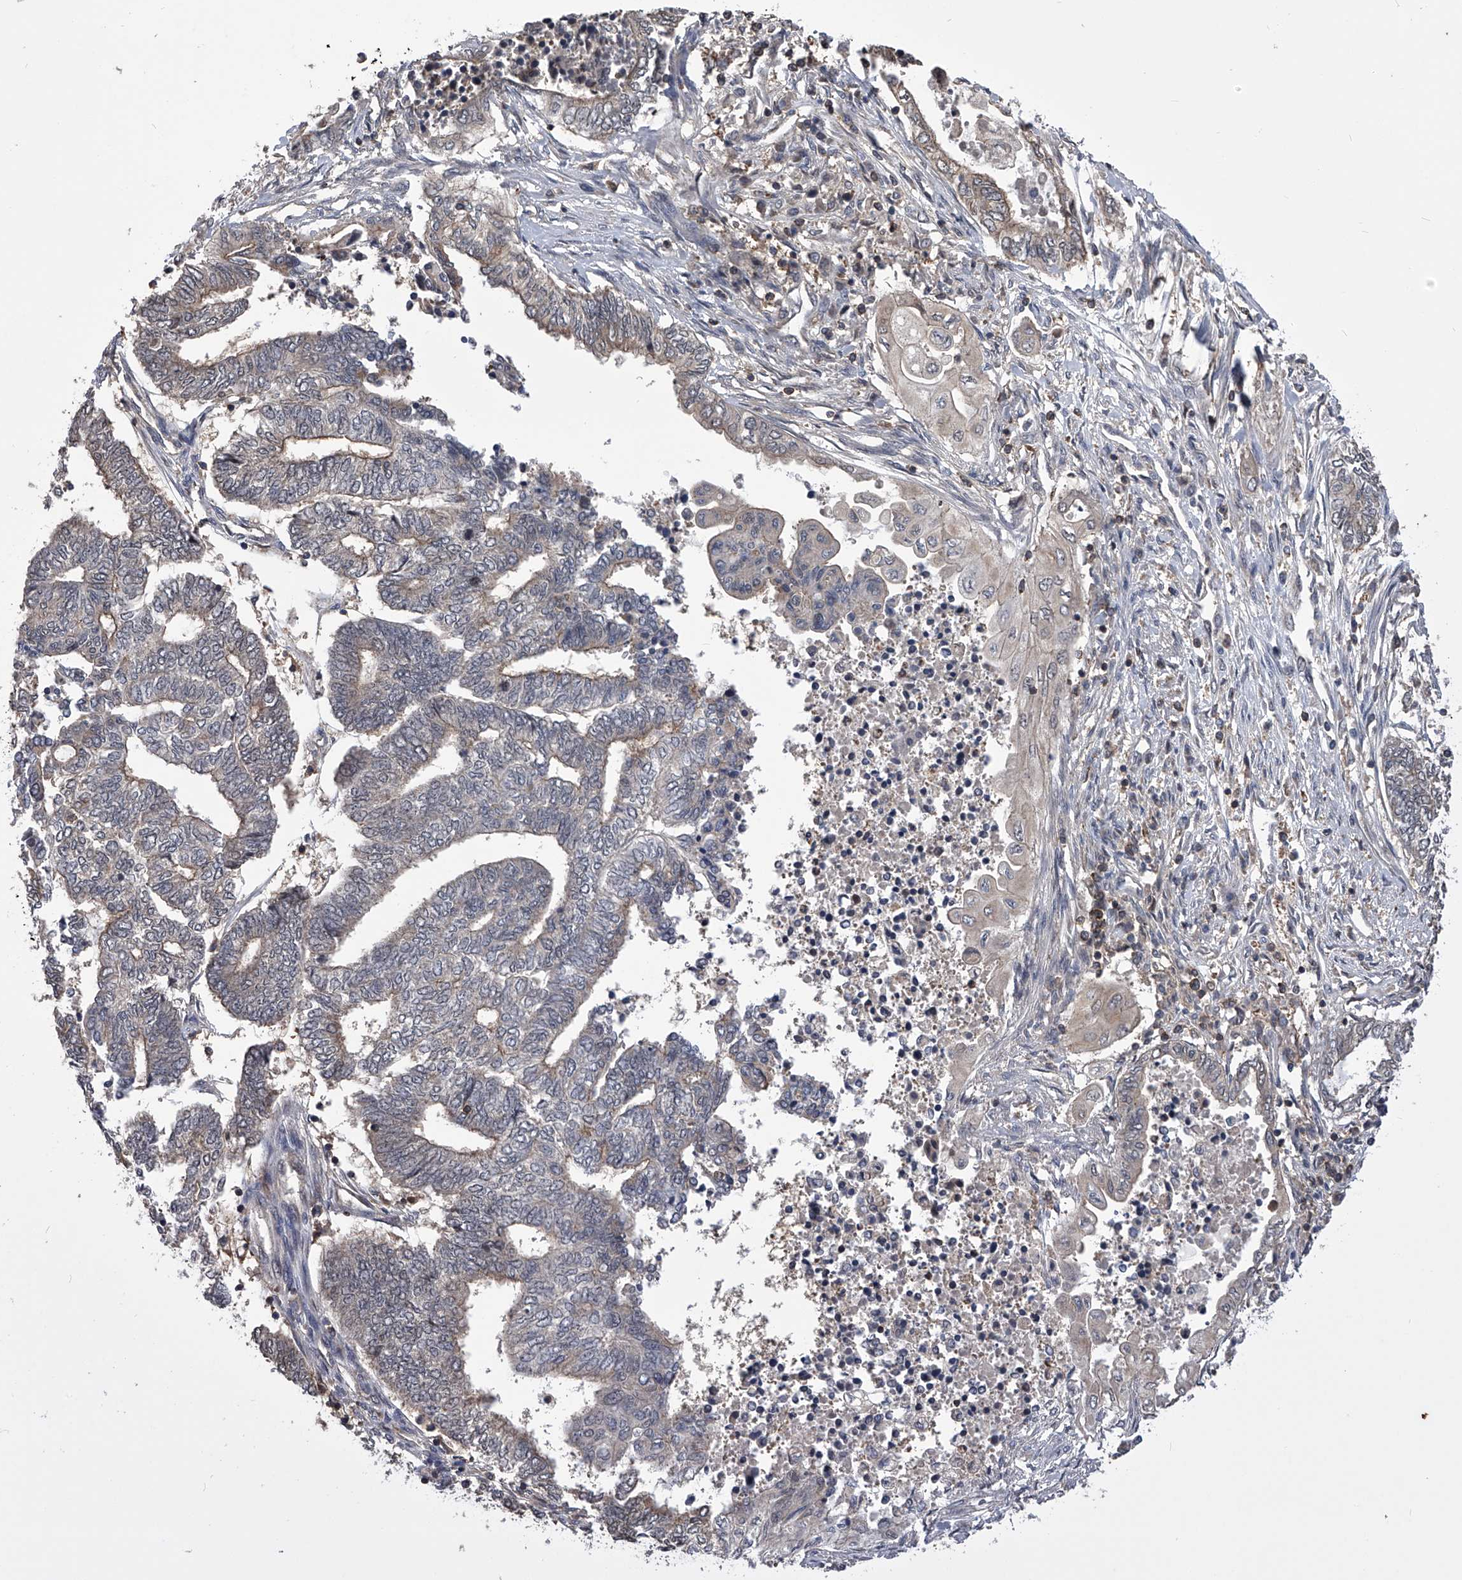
{"staining": {"intensity": "weak", "quantity": "25%-75%", "location": "cytoplasmic/membranous"}, "tissue": "endometrial cancer", "cell_type": "Tumor cells", "image_type": "cancer", "snomed": [{"axis": "morphology", "description": "Adenocarcinoma, NOS"}, {"axis": "topography", "description": "Uterus"}, {"axis": "topography", "description": "Endometrium"}], "caption": "This is a micrograph of immunohistochemistry (IHC) staining of endometrial cancer (adenocarcinoma), which shows weak positivity in the cytoplasmic/membranous of tumor cells.", "gene": "PAN3", "patient": {"sex": "female", "age": 70}}